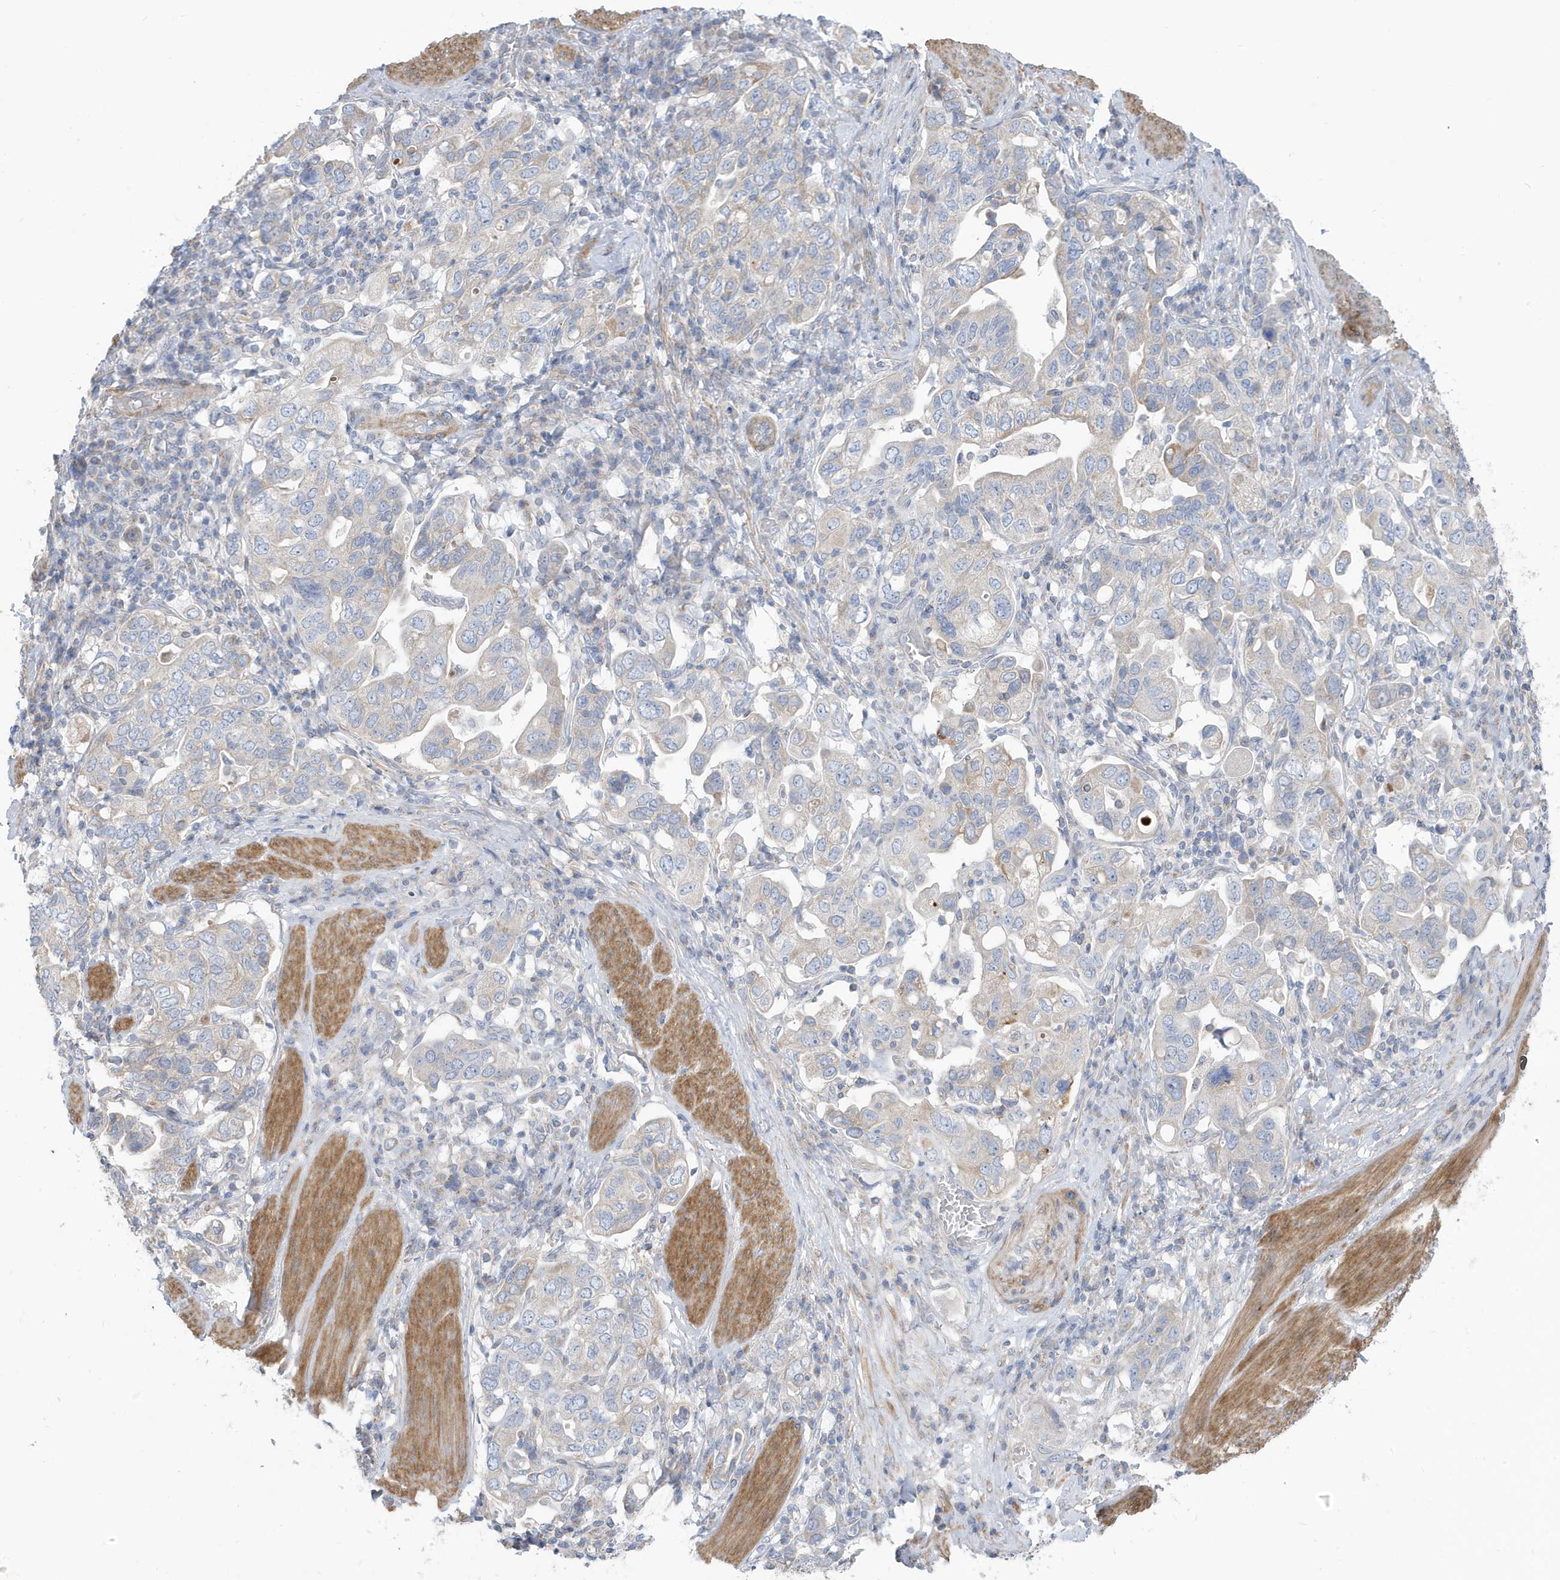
{"staining": {"intensity": "negative", "quantity": "none", "location": "none"}, "tissue": "stomach cancer", "cell_type": "Tumor cells", "image_type": "cancer", "snomed": [{"axis": "morphology", "description": "Adenocarcinoma, NOS"}, {"axis": "topography", "description": "Stomach, upper"}], "caption": "DAB immunohistochemical staining of human stomach adenocarcinoma displays no significant positivity in tumor cells.", "gene": "ATP13A5", "patient": {"sex": "male", "age": 62}}